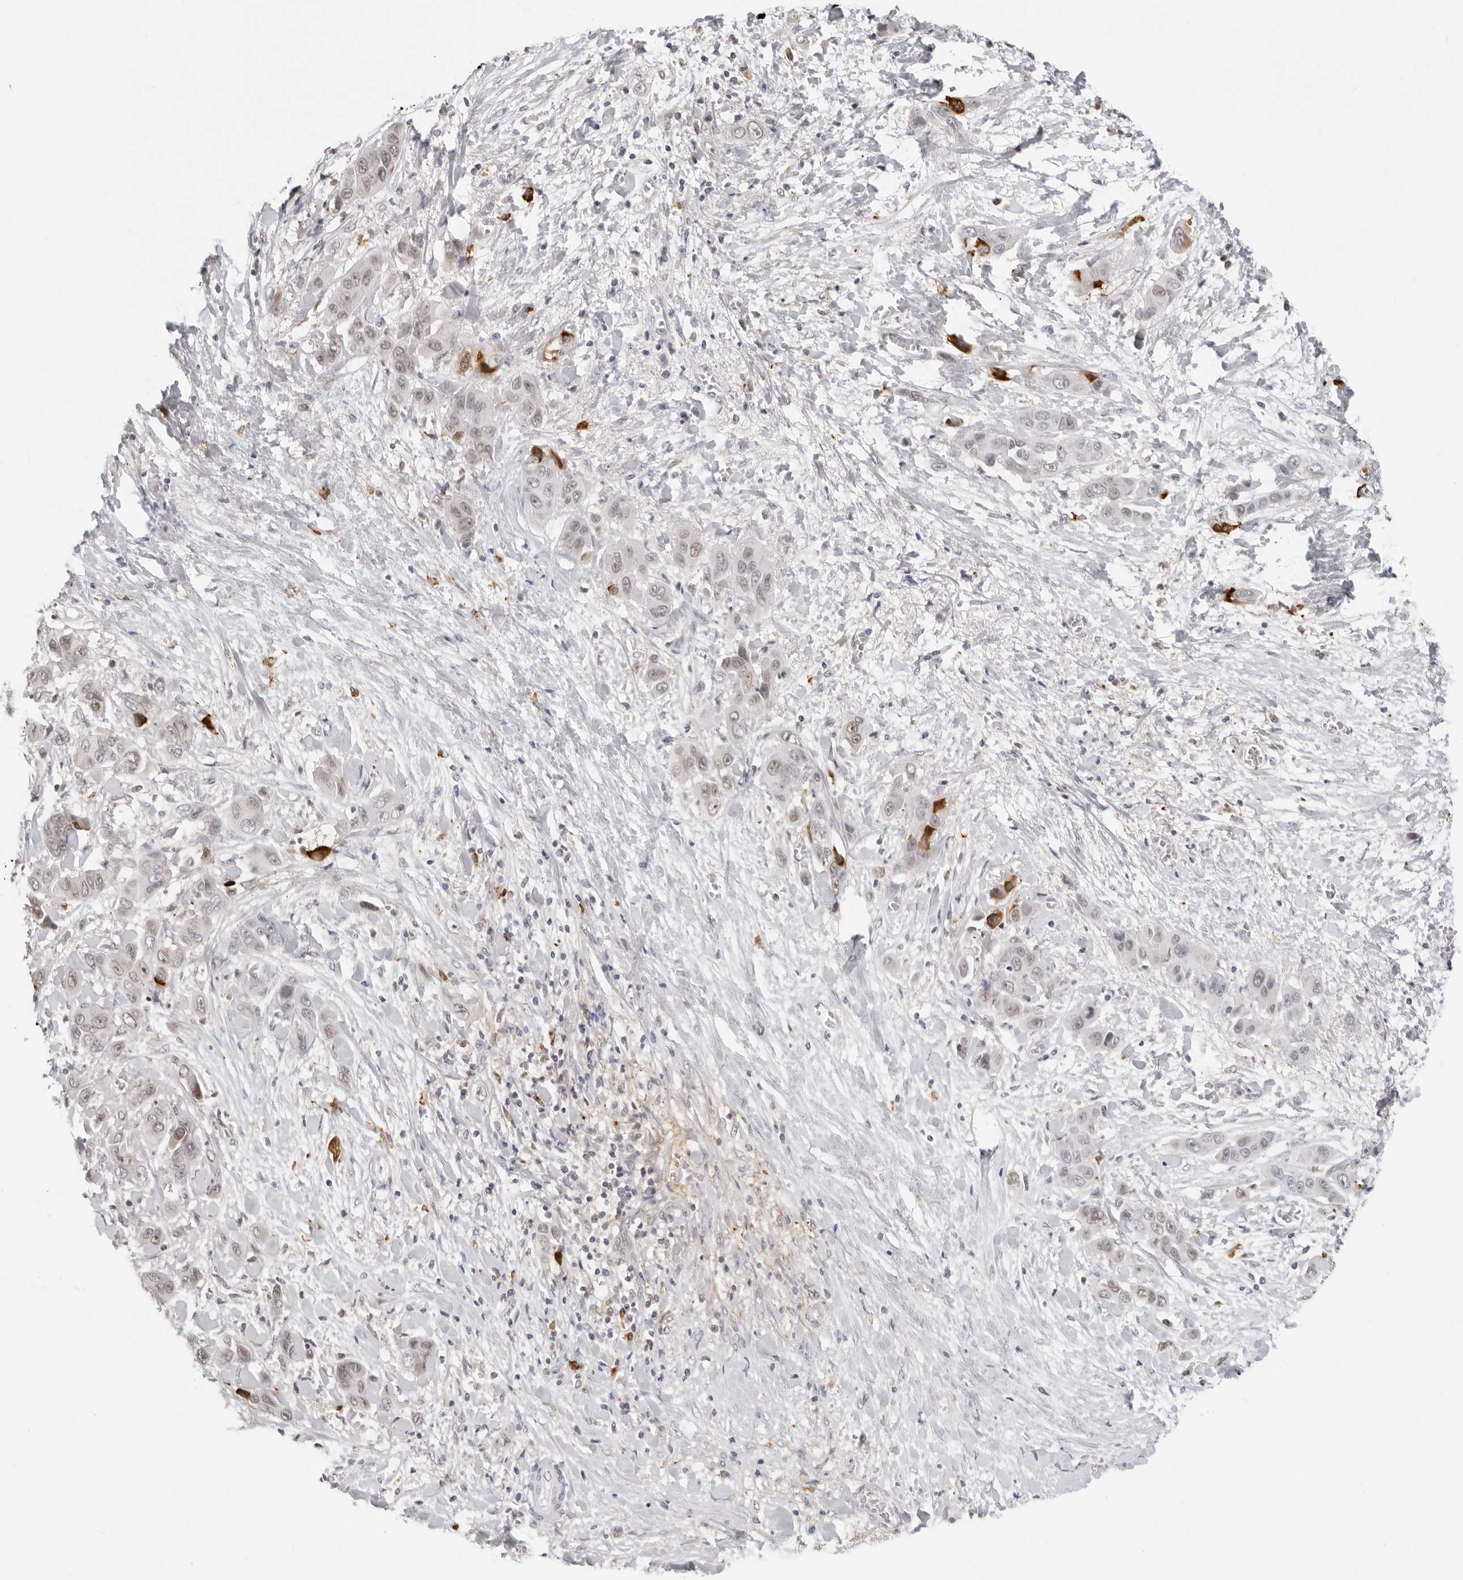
{"staining": {"intensity": "moderate", "quantity": "<25%", "location": "cytoplasmic/membranous,nuclear"}, "tissue": "liver cancer", "cell_type": "Tumor cells", "image_type": "cancer", "snomed": [{"axis": "morphology", "description": "Cholangiocarcinoma"}, {"axis": "topography", "description": "Liver"}], "caption": "Protein staining exhibits moderate cytoplasmic/membranous and nuclear staining in approximately <25% of tumor cells in liver cancer.", "gene": "MSH6", "patient": {"sex": "female", "age": 52}}